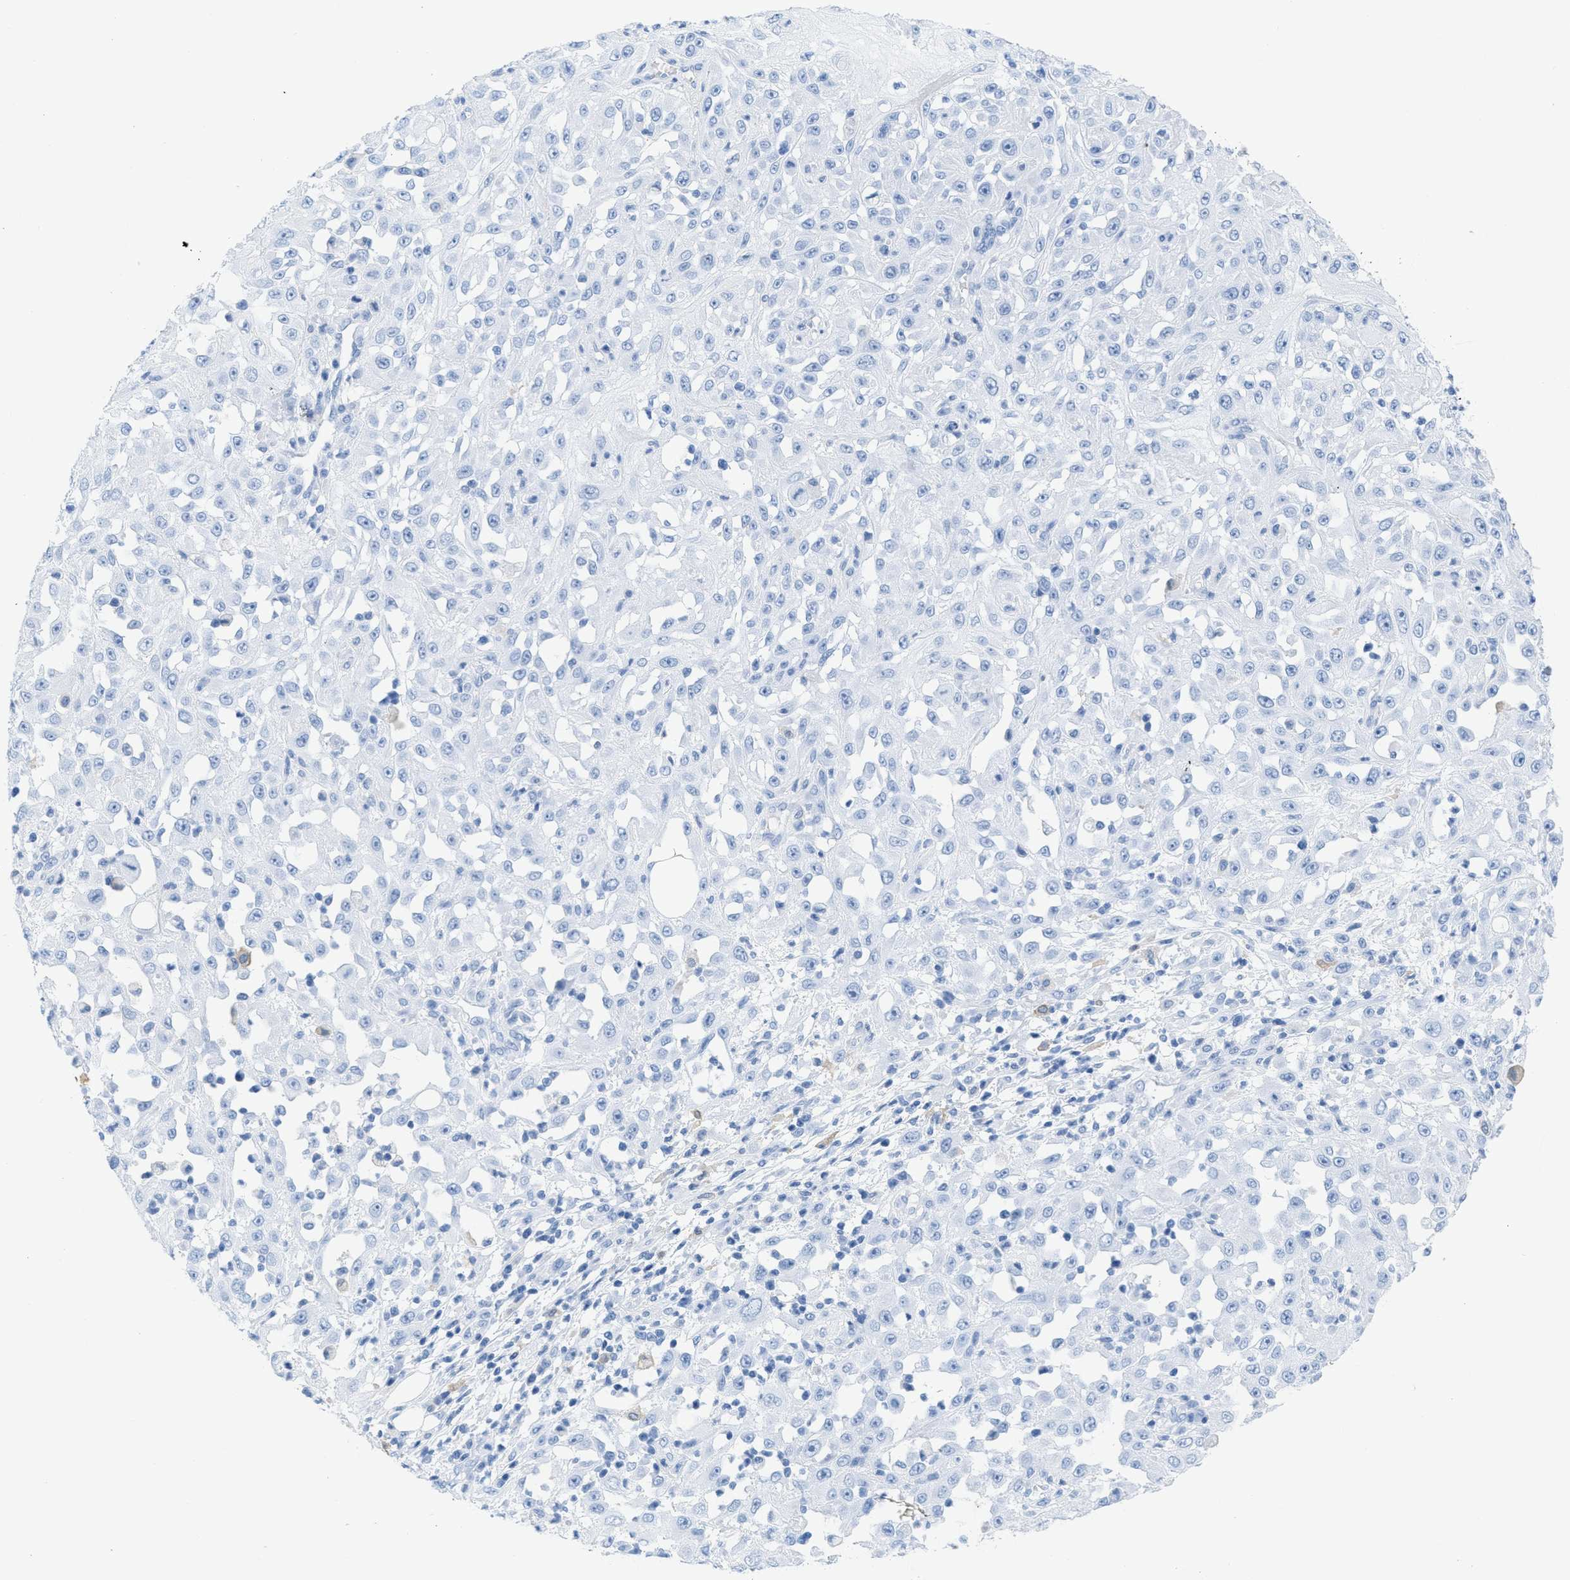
{"staining": {"intensity": "negative", "quantity": "none", "location": "none"}, "tissue": "skin cancer", "cell_type": "Tumor cells", "image_type": "cancer", "snomed": [{"axis": "morphology", "description": "Squamous cell carcinoma, NOS"}, {"axis": "morphology", "description": "Squamous cell carcinoma, metastatic, NOS"}, {"axis": "topography", "description": "Skin"}, {"axis": "topography", "description": "Lymph node"}], "caption": "IHC of skin cancer (metastatic squamous cell carcinoma) reveals no expression in tumor cells. (Stains: DAB IHC with hematoxylin counter stain, Microscopy: brightfield microscopy at high magnification).", "gene": "ASGR1", "patient": {"sex": "male", "age": 75}}